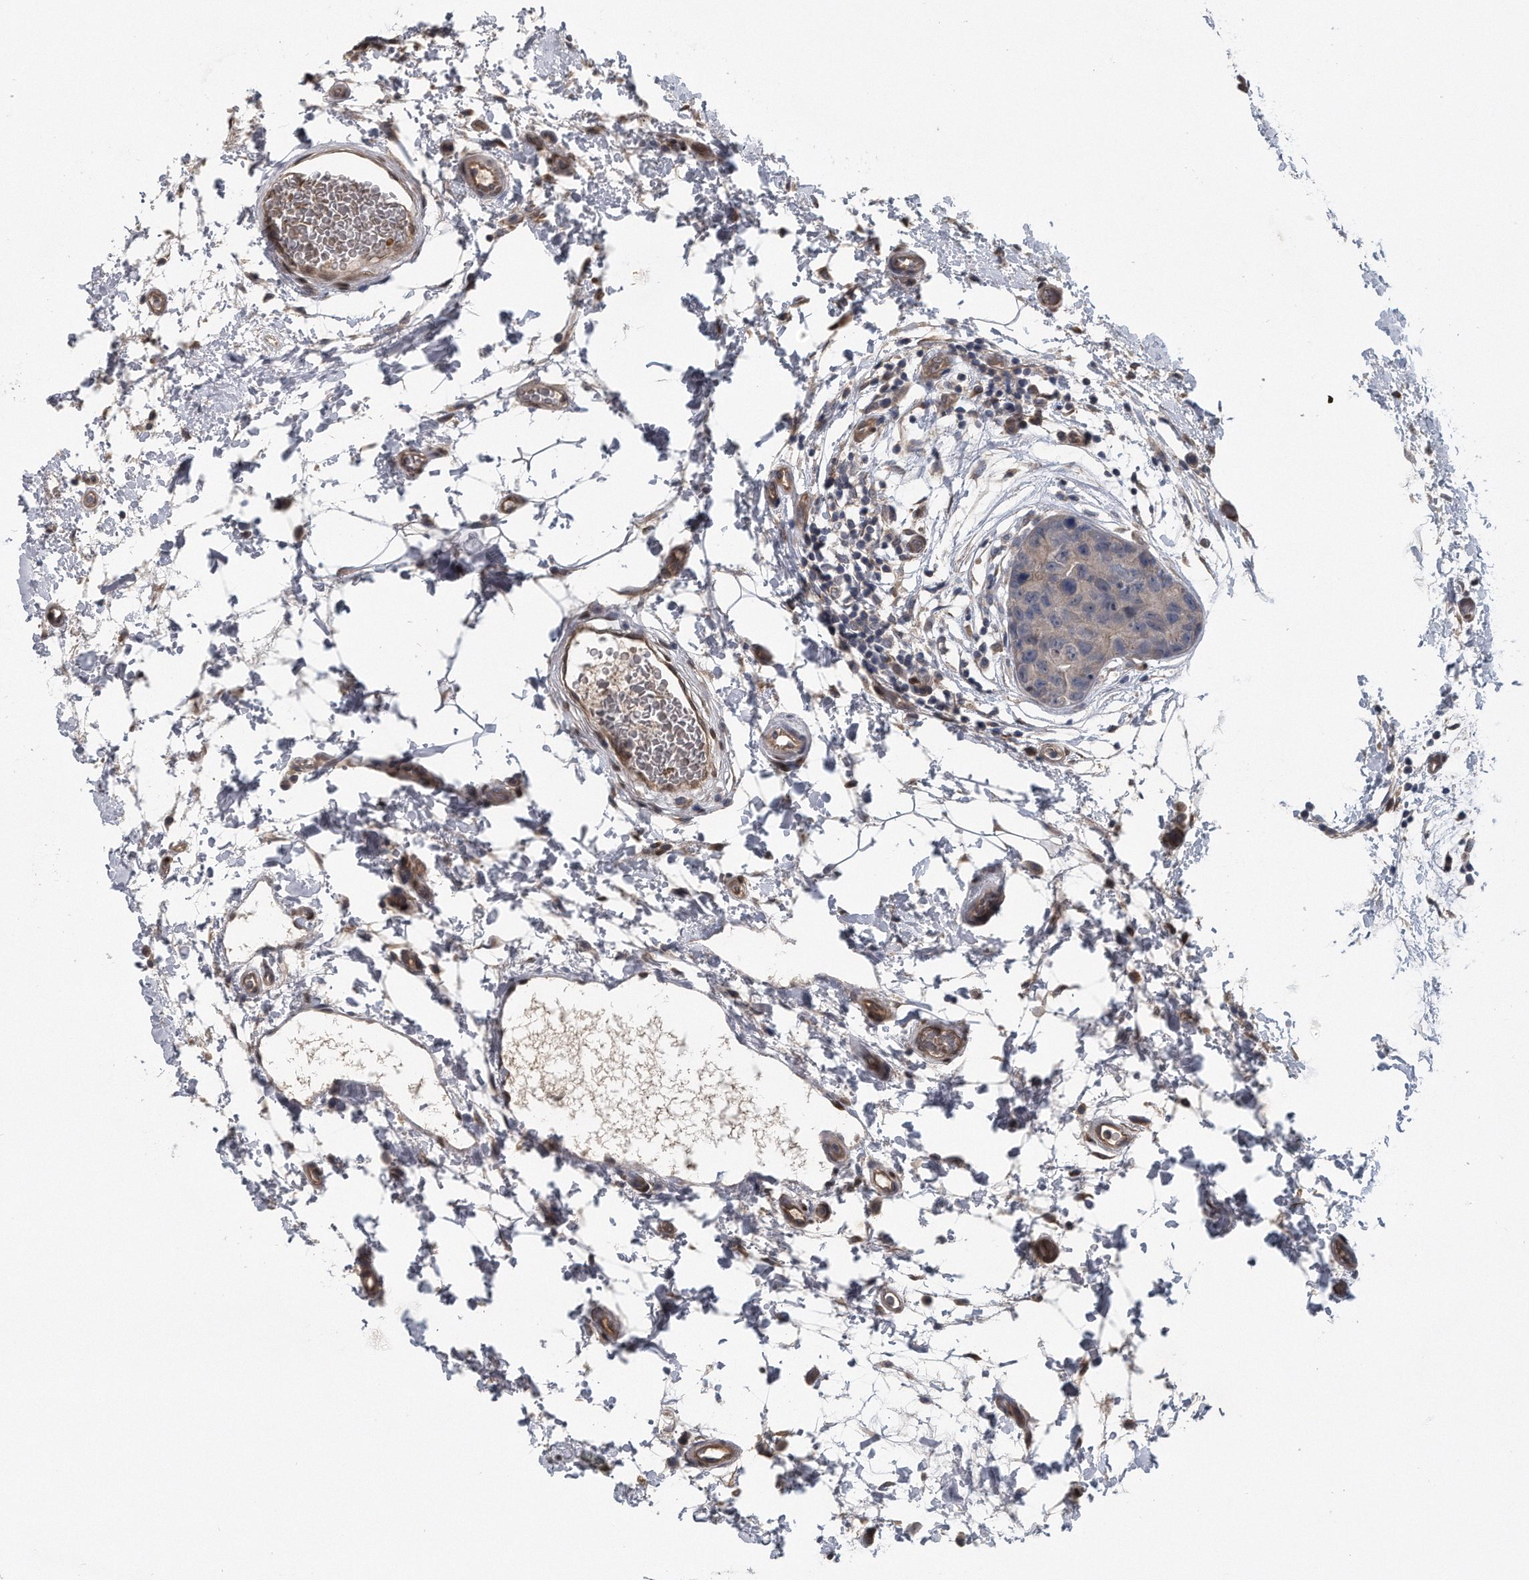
{"staining": {"intensity": "negative", "quantity": "none", "location": "none"}, "tissue": "breast cancer", "cell_type": "Tumor cells", "image_type": "cancer", "snomed": [{"axis": "morphology", "description": "Duct carcinoma"}, {"axis": "topography", "description": "Breast"}], "caption": "Tumor cells are negative for protein expression in human invasive ductal carcinoma (breast).", "gene": "ZNF79", "patient": {"sex": "female", "age": 62}}